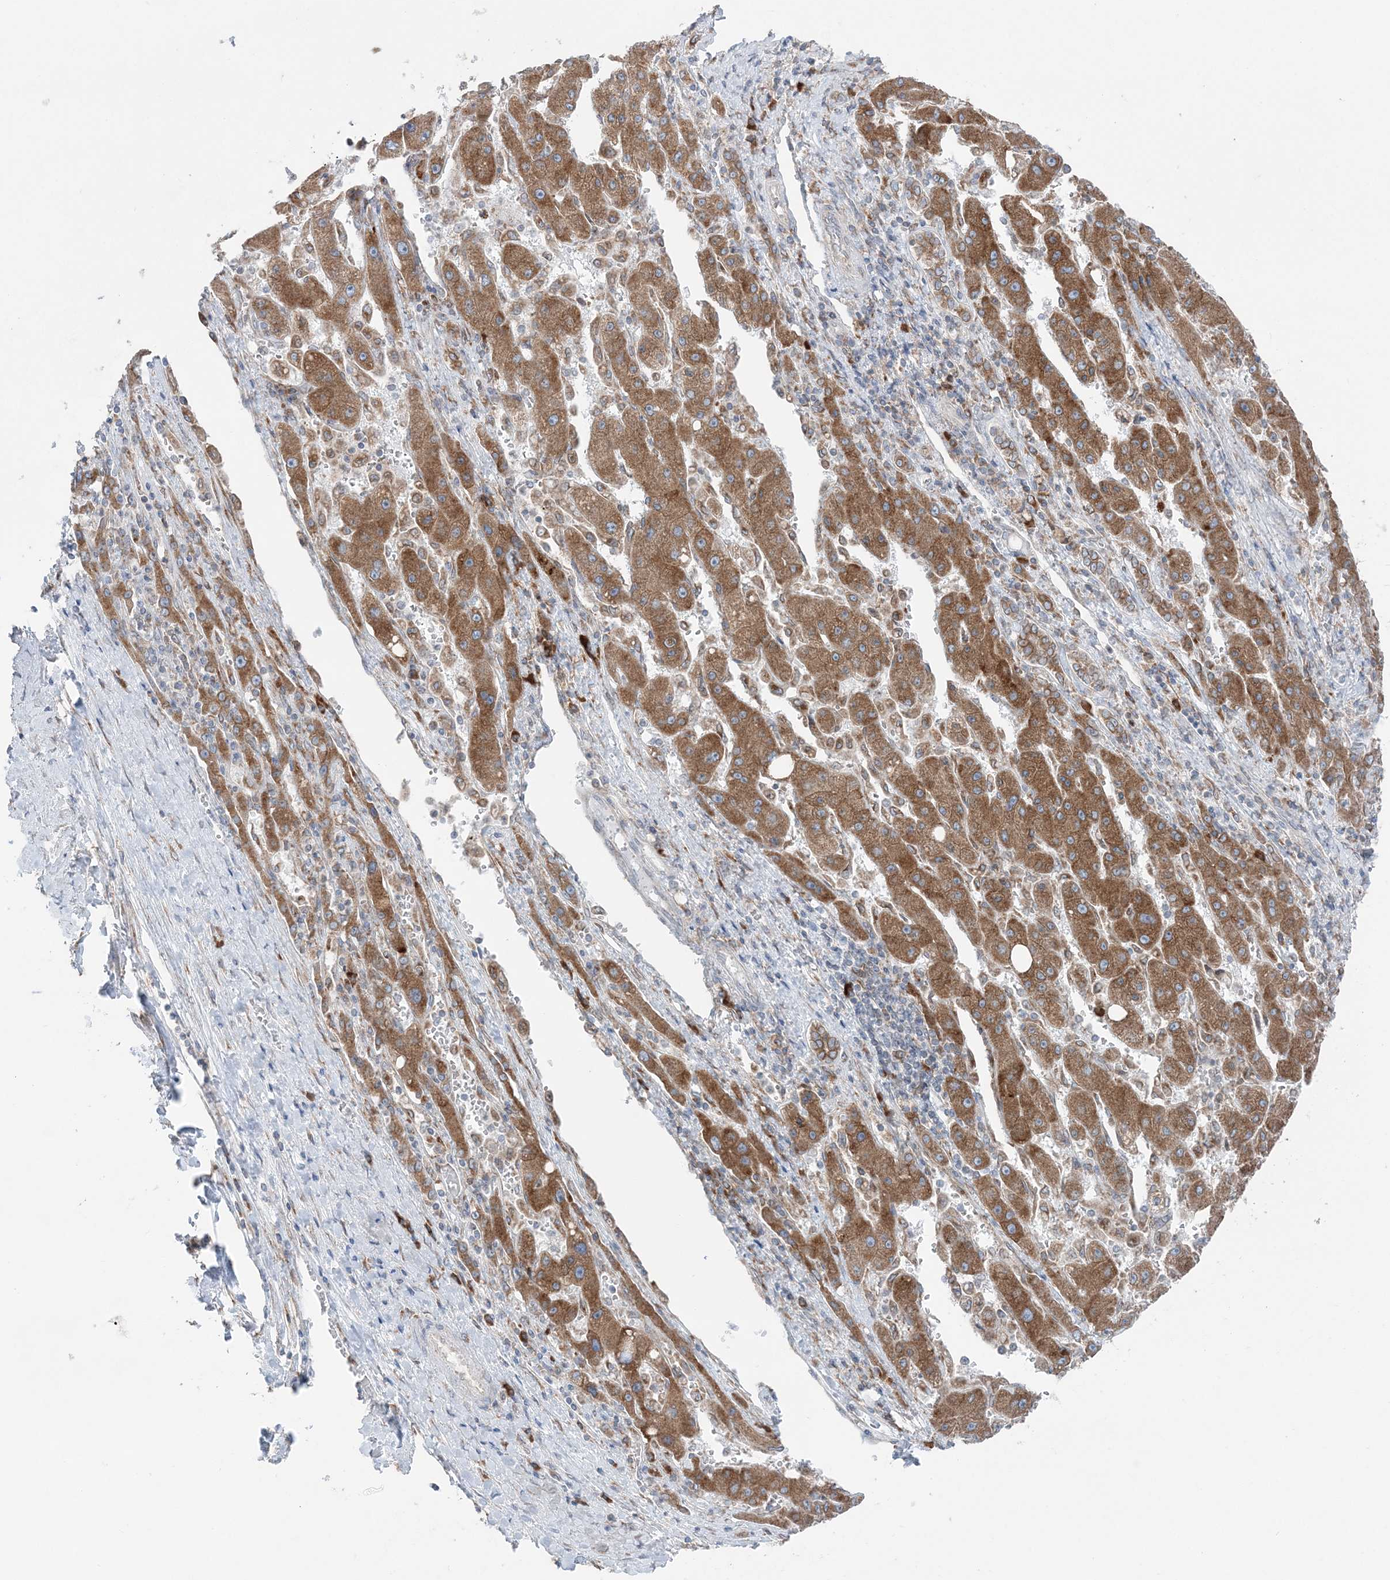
{"staining": {"intensity": "moderate", "quantity": ">75%", "location": "cytoplasmic/membranous"}, "tissue": "liver cancer", "cell_type": "Tumor cells", "image_type": "cancer", "snomed": [{"axis": "morphology", "description": "Carcinoma, Hepatocellular, NOS"}, {"axis": "topography", "description": "Liver"}], "caption": "The photomicrograph shows immunohistochemical staining of liver cancer. There is moderate cytoplasmic/membranous positivity is present in about >75% of tumor cells.", "gene": "TMED10", "patient": {"sex": "female", "age": 73}}